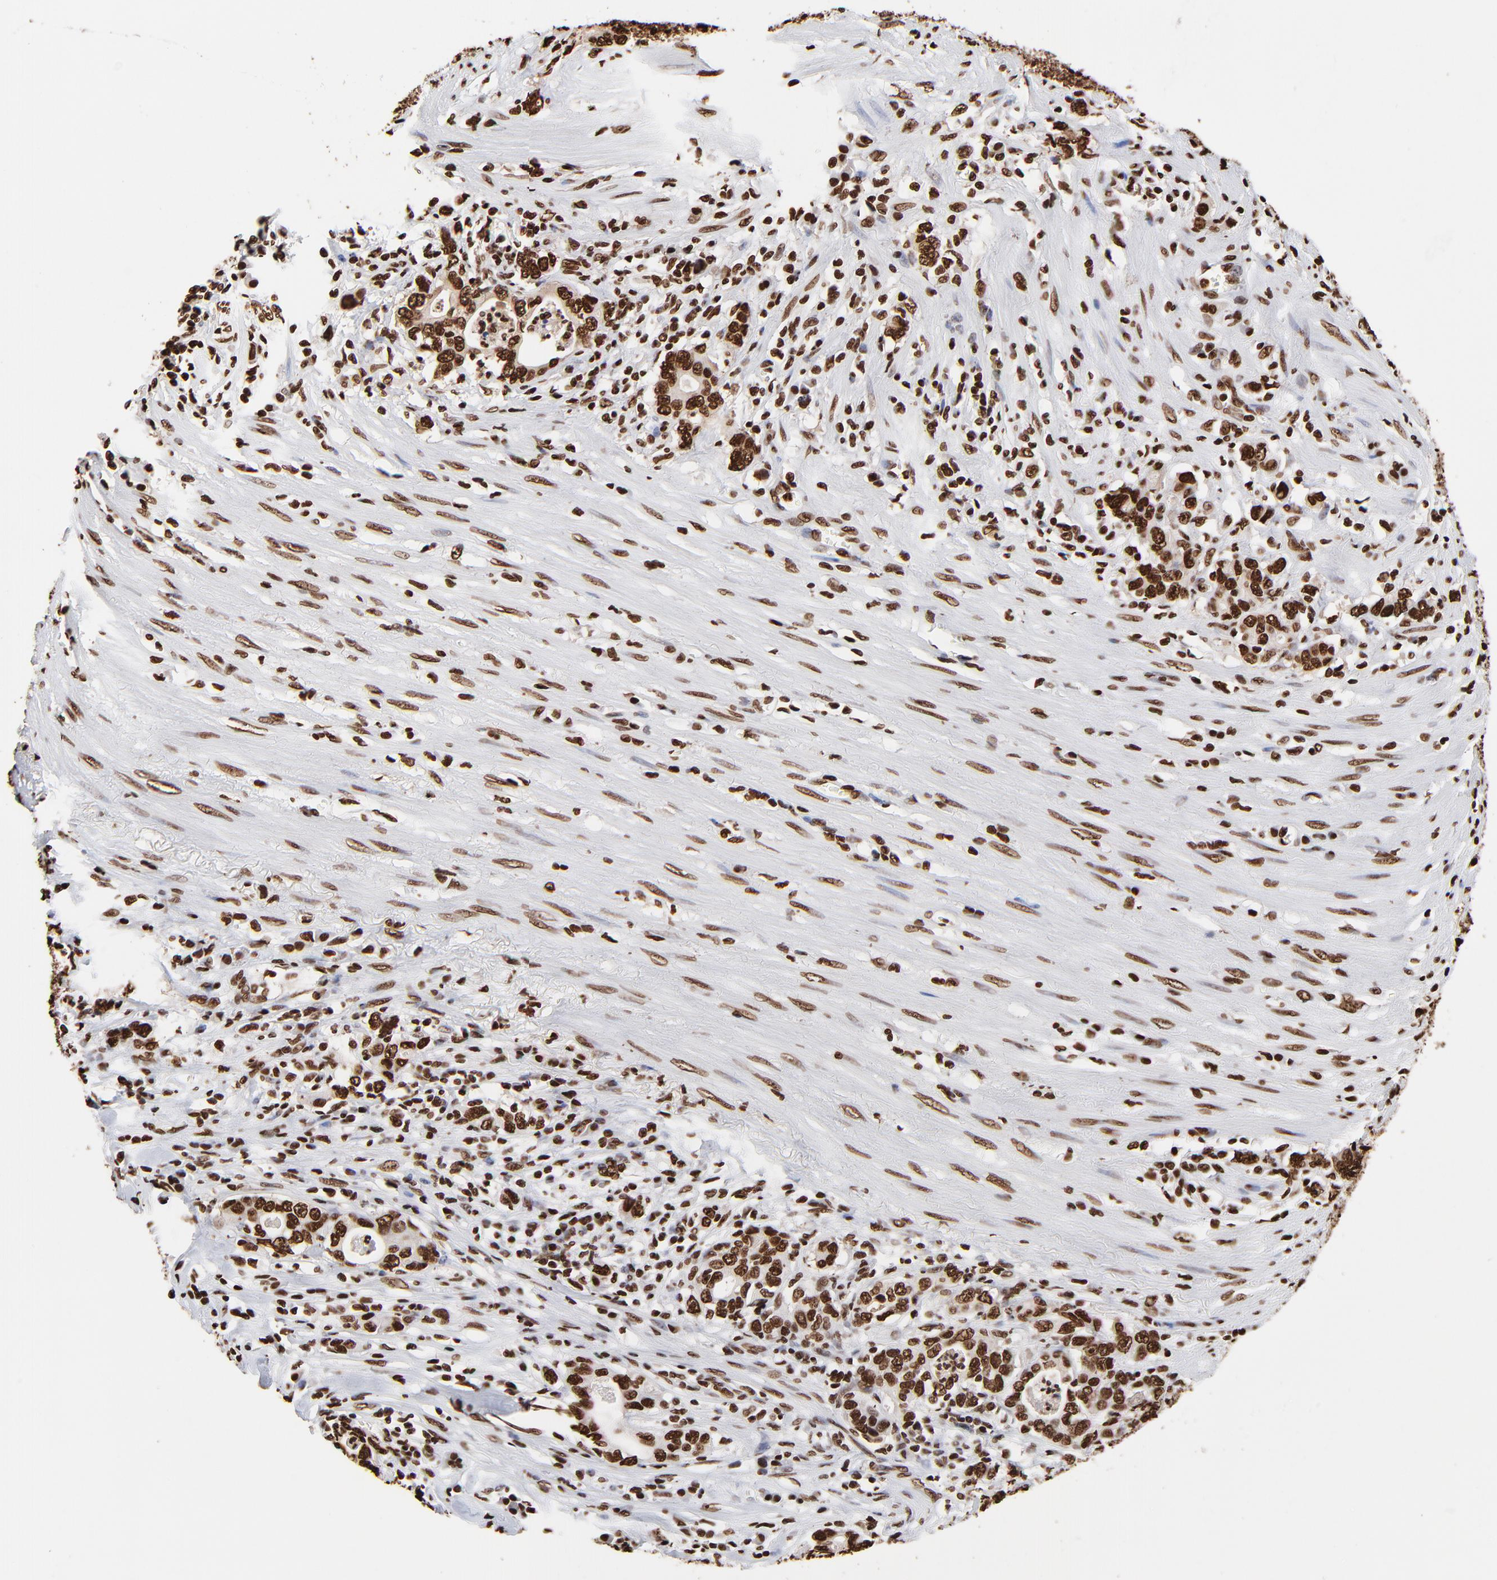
{"staining": {"intensity": "strong", "quantity": ">75%", "location": "nuclear"}, "tissue": "stomach cancer", "cell_type": "Tumor cells", "image_type": "cancer", "snomed": [{"axis": "morphology", "description": "Adenocarcinoma, NOS"}, {"axis": "topography", "description": "Stomach, lower"}], "caption": "Protein positivity by immunohistochemistry reveals strong nuclear staining in approximately >75% of tumor cells in stomach cancer (adenocarcinoma).", "gene": "ZNF544", "patient": {"sex": "female", "age": 72}}